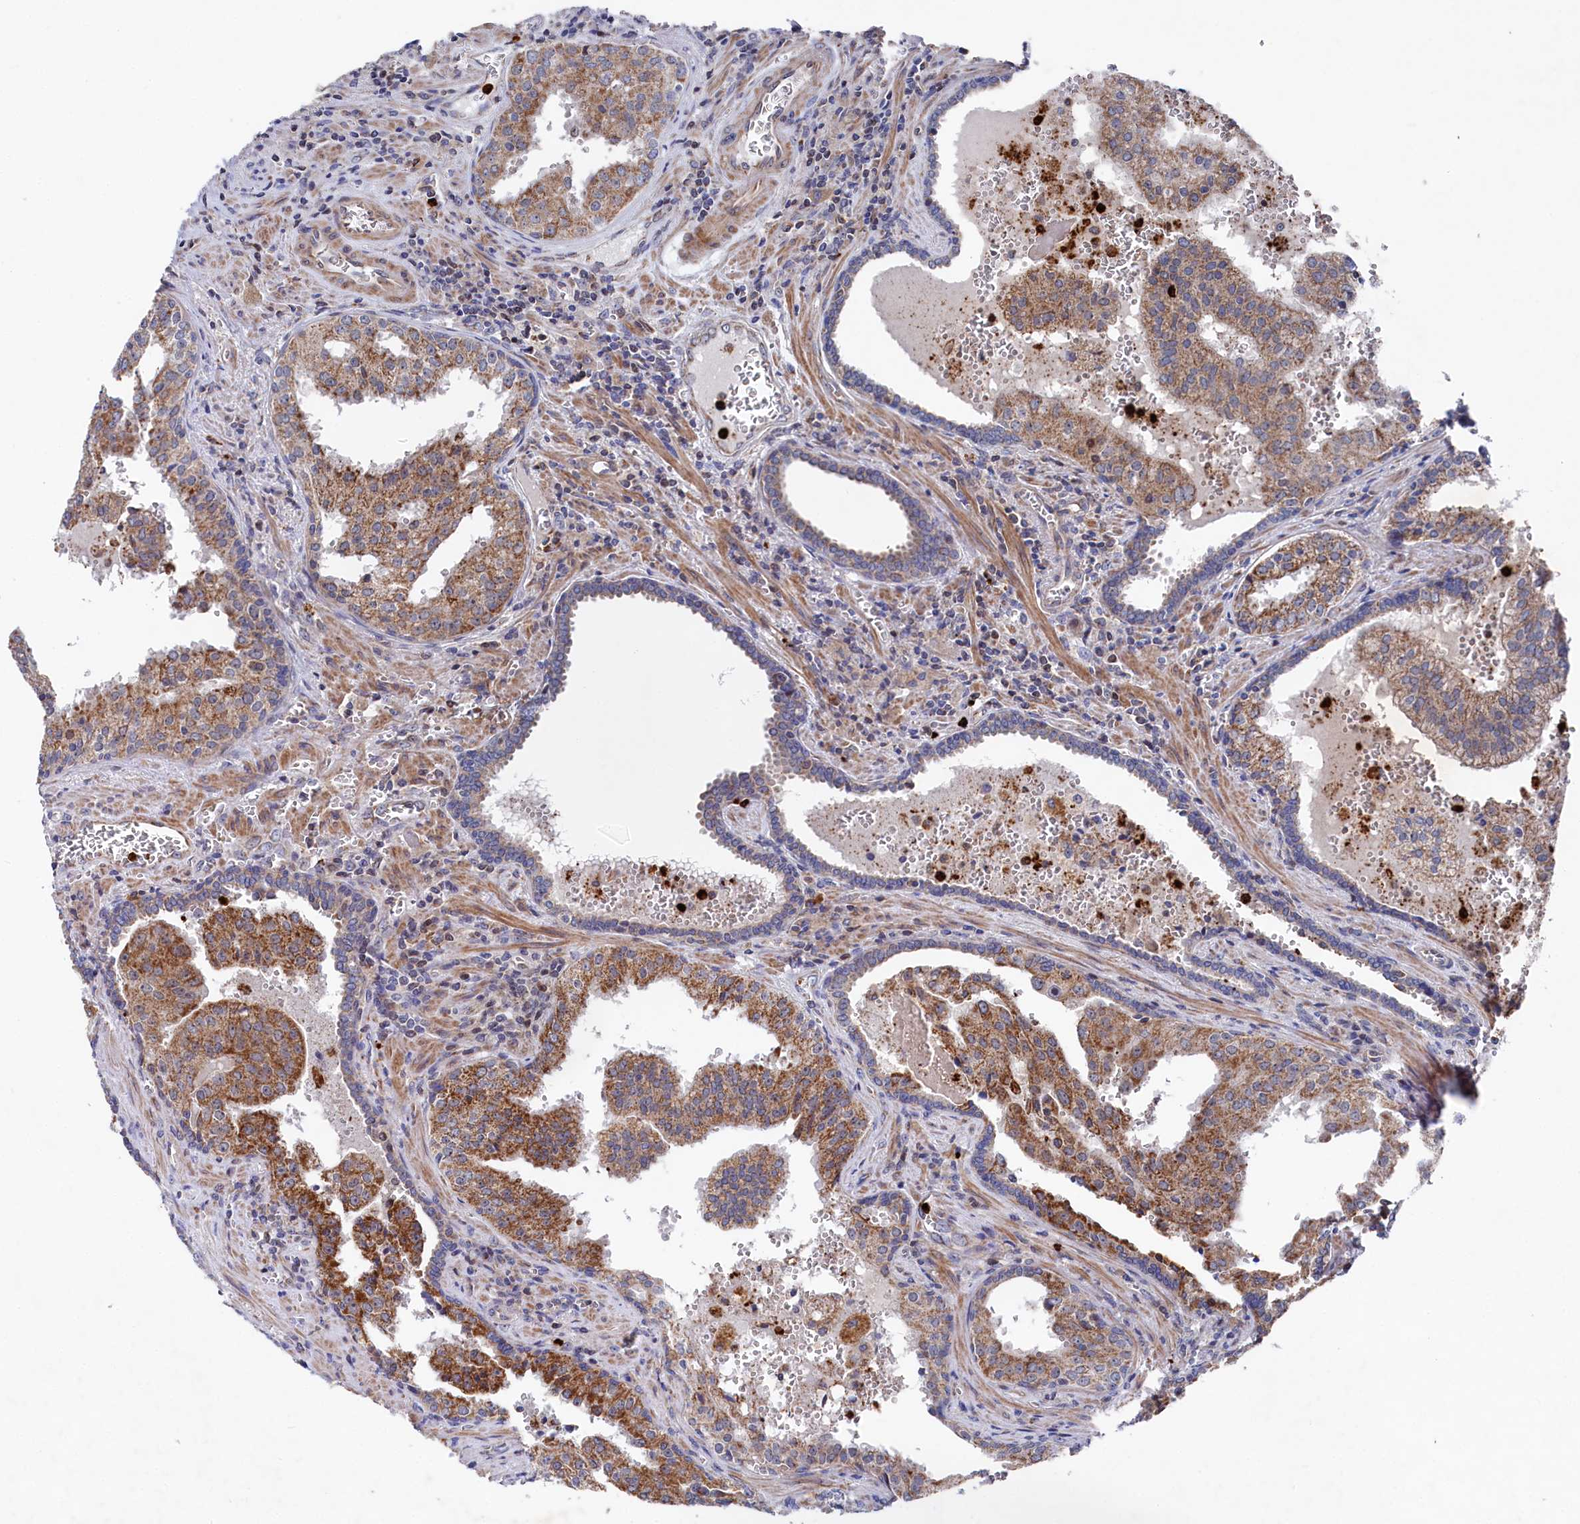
{"staining": {"intensity": "moderate", "quantity": ">75%", "location": "cytoplasmic/membranous"}, "tissue": "prostate cancer", "cell_type": "Tumor cells", "image_type": "cancer", "snomed": [{"axis": "morphology", "description": "Adenocarcinoma, High grade"}, {"axis": "topography", "description": "Prostate"}], "caption": "Moderate cytoplasmic/membranous expression for a protein is identified in about >75% of tumor cells of prostate cancer using immunohistochemistry (IHC).", "gene": "CHCHD1", "patient": {"sex": "male", "age": 68}}